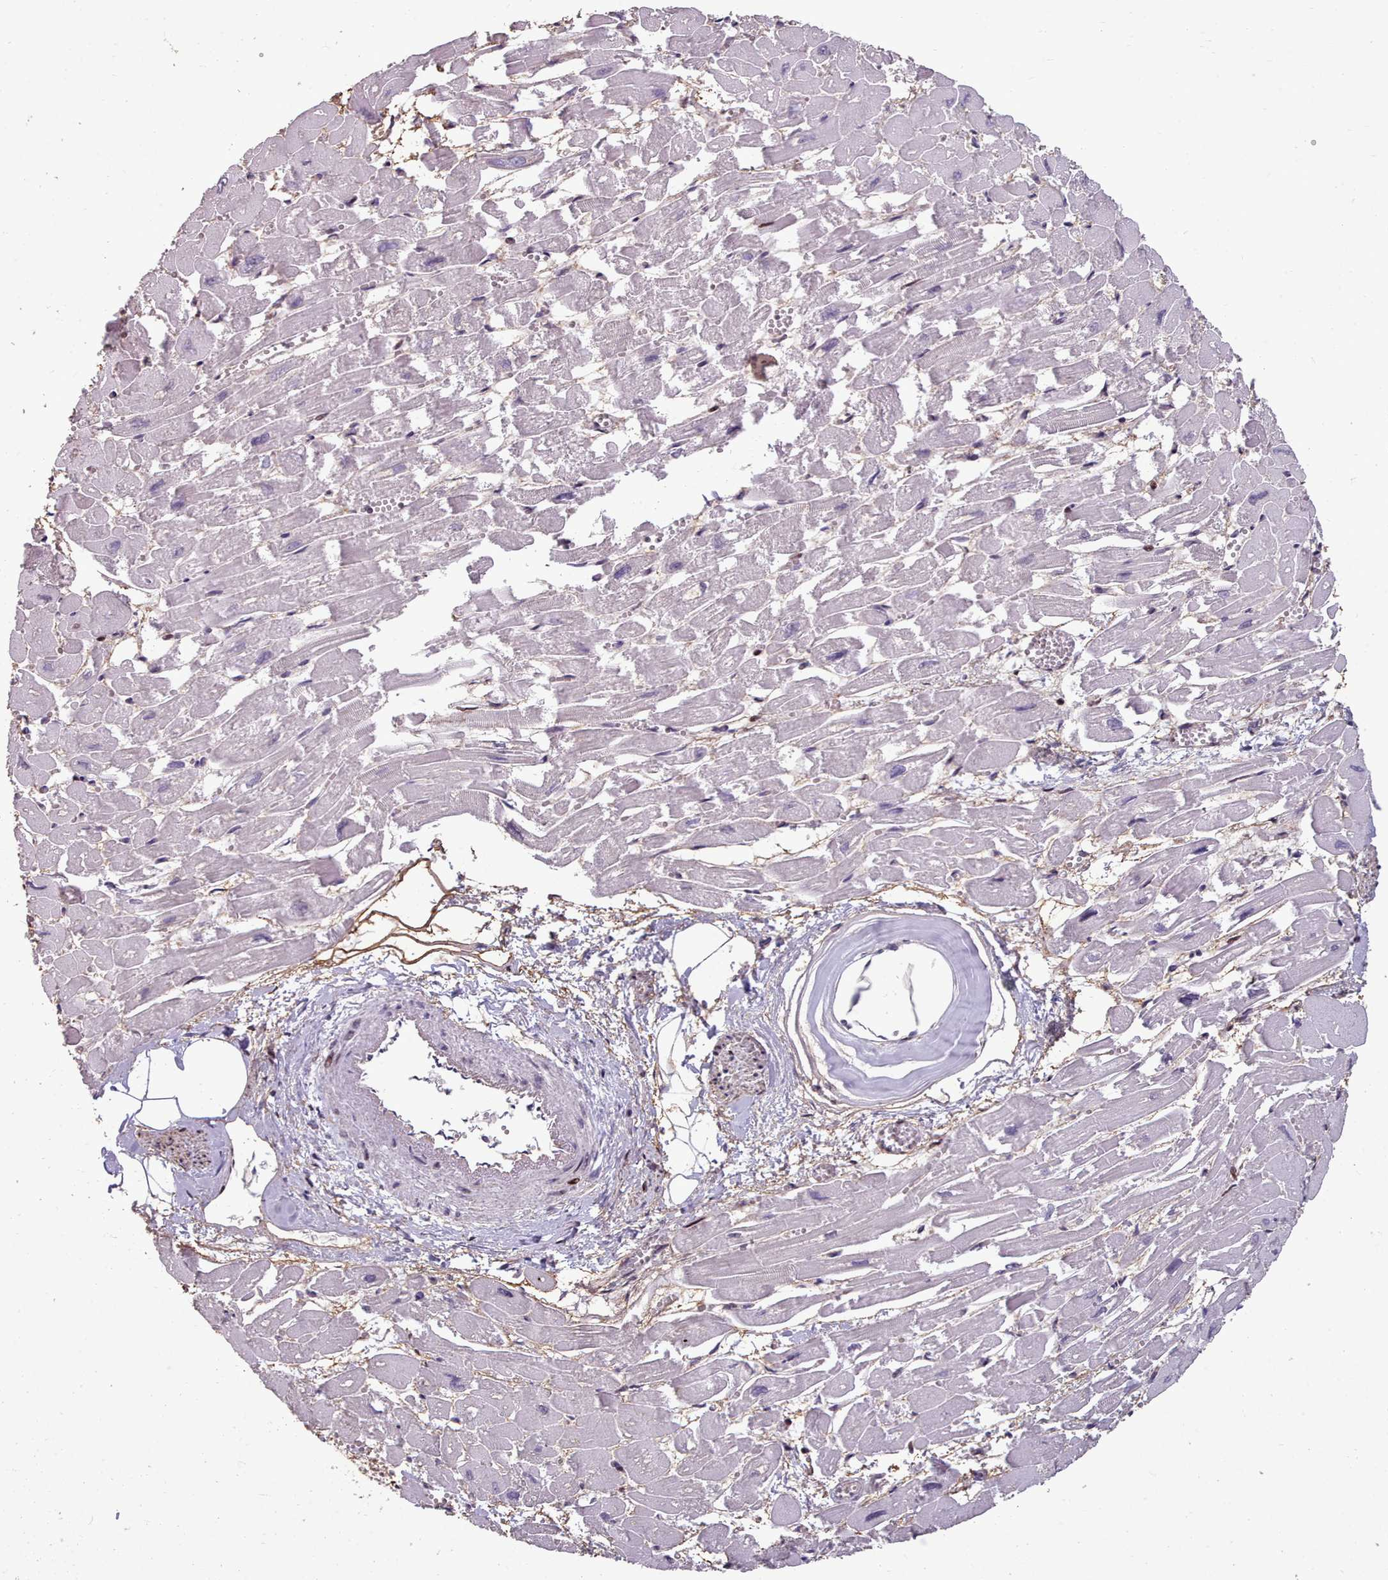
{"staining": {"intensity": "negative", "quantity": "none", "location": "none"}, "tissue": "heart muscle", "cell_type": "Cardiomyocytes", "image_type": "normal", "snomed": [{"axis": "morphology", "description": "Normal tissue, NOS"}, {"axis": "topography", "description": "Heart"}], "caption": "Immunohistochemistry of normal human heart muscle shows no staining in cardiomyocytes.", "gene": "ENSA", "patient": {"sex": "male", "age": 54}}